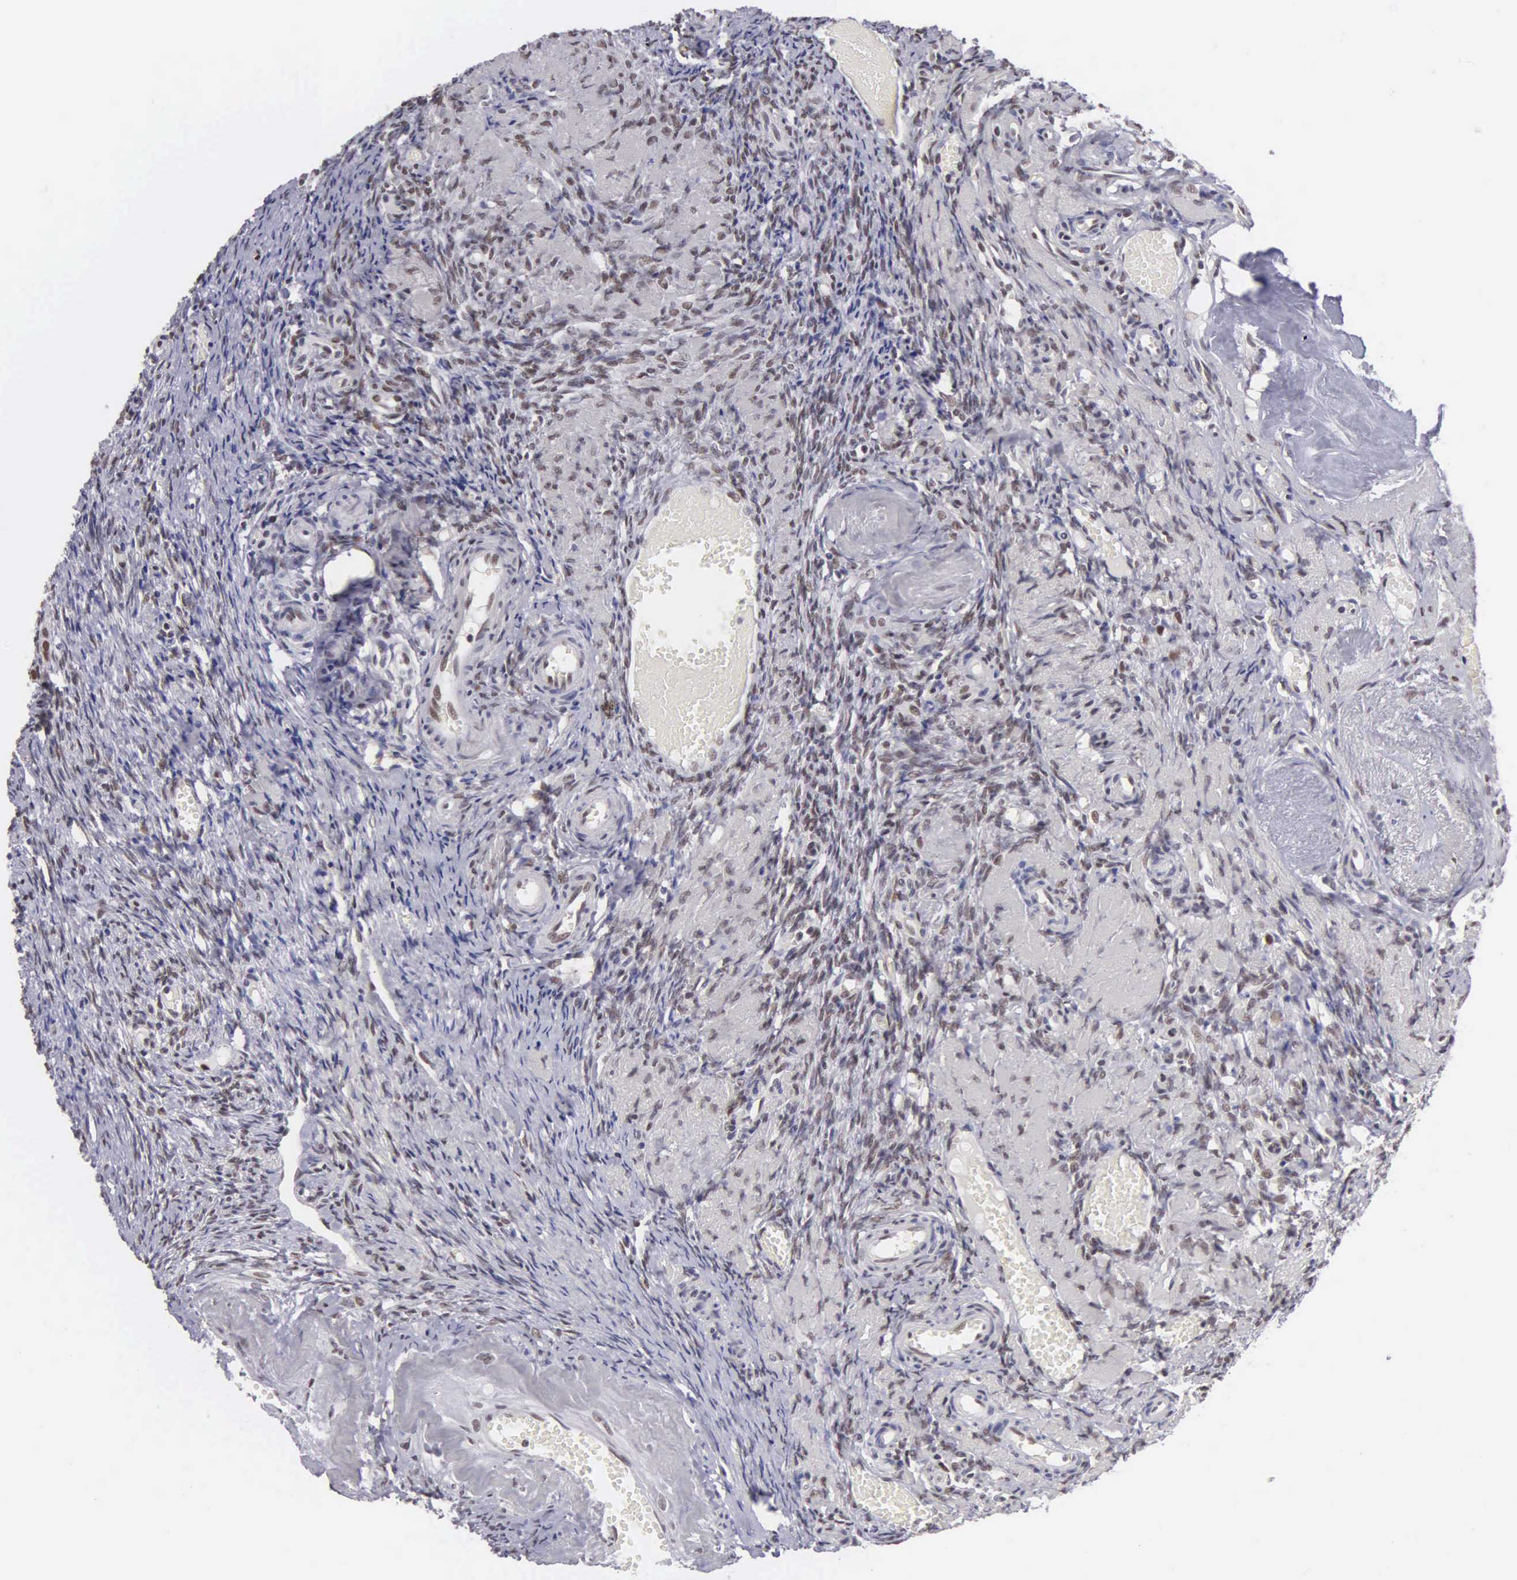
{"staining": {"intensity": "weak", "quantity": "25%-75%", "location": "nuclear"}, "tissue": "ovary", "cell_type": "Follicle cells", "image_type": "normal", "snomed": [{"axis": "morphology", "description": "Normal tissue, NOS"}, {"axis": "topography", "description": "Ovary"}], "caption": "Brown immunohistochemical staining in benign human ovary displays weak nuclear positivity in approximately 25%-75% of follicle cells. (DAB (3,3'-diaminobenzidine) = brown stain, brightfield microscopy at high magnification).", "gene": "UBR7", "patient": {"sex": "female", "age": 63}}